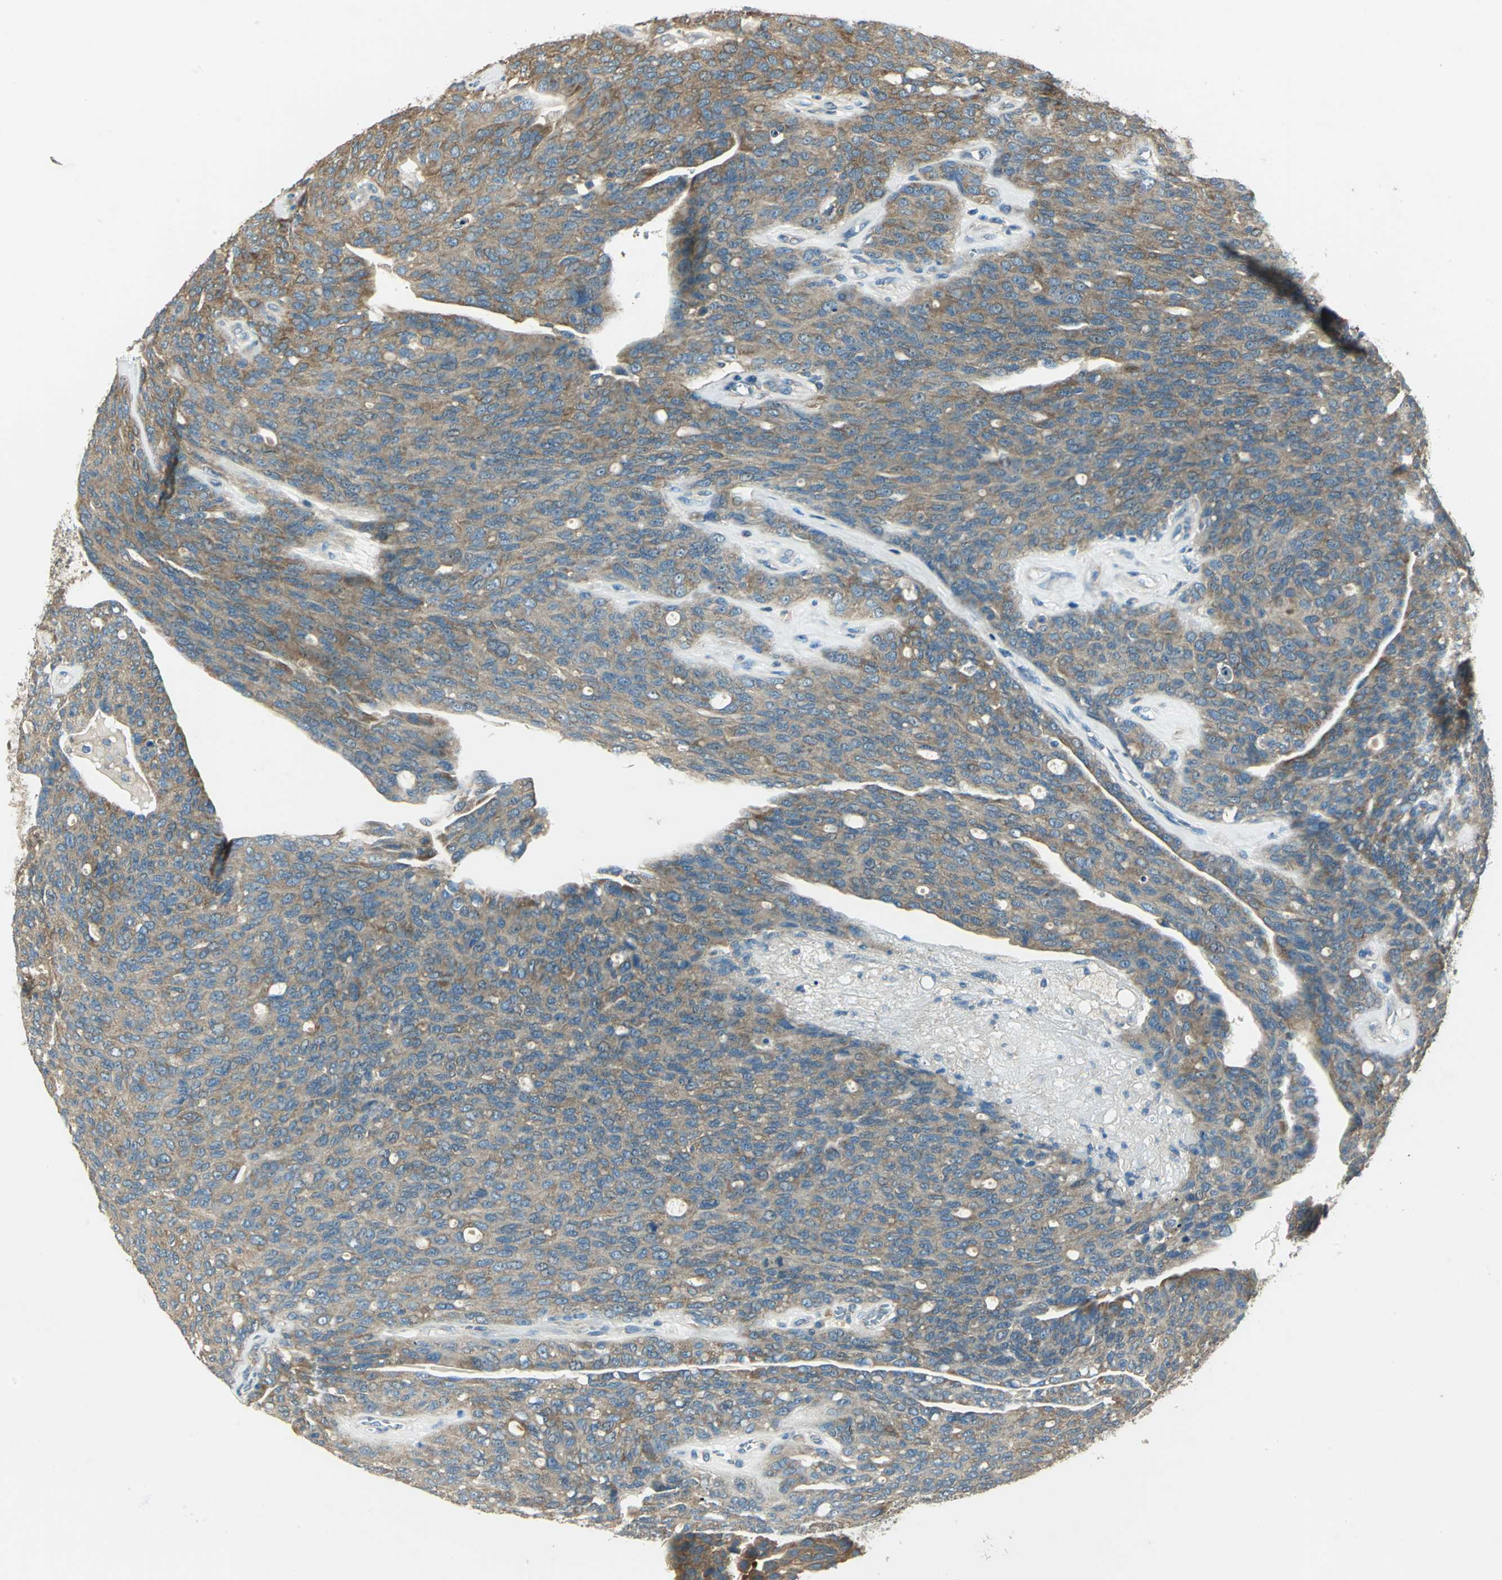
{"staining": {"intensity": "moderate", "quantity": ">75%", "location": "cytoplasmic/membranous"}, "tissue": "ovarian cancer", "cell_type": "Tumor cells", "image_type": "cancer", "snomed": [{"axis": "morphology", "description": "Carcinoma, endometroid"}, {"axis": "topography", "description": "Ovary"}], "caption": "This photomicrograph reveals ovarian cancer stained with IHC to label a protein in brown. The cytoplasmic/membranous of tumor cells show moderate positivity for the protein. Nuclei are counter-stained blue.", "gene": "SHC2", "patient": {"sex": "female", "age": 60}}